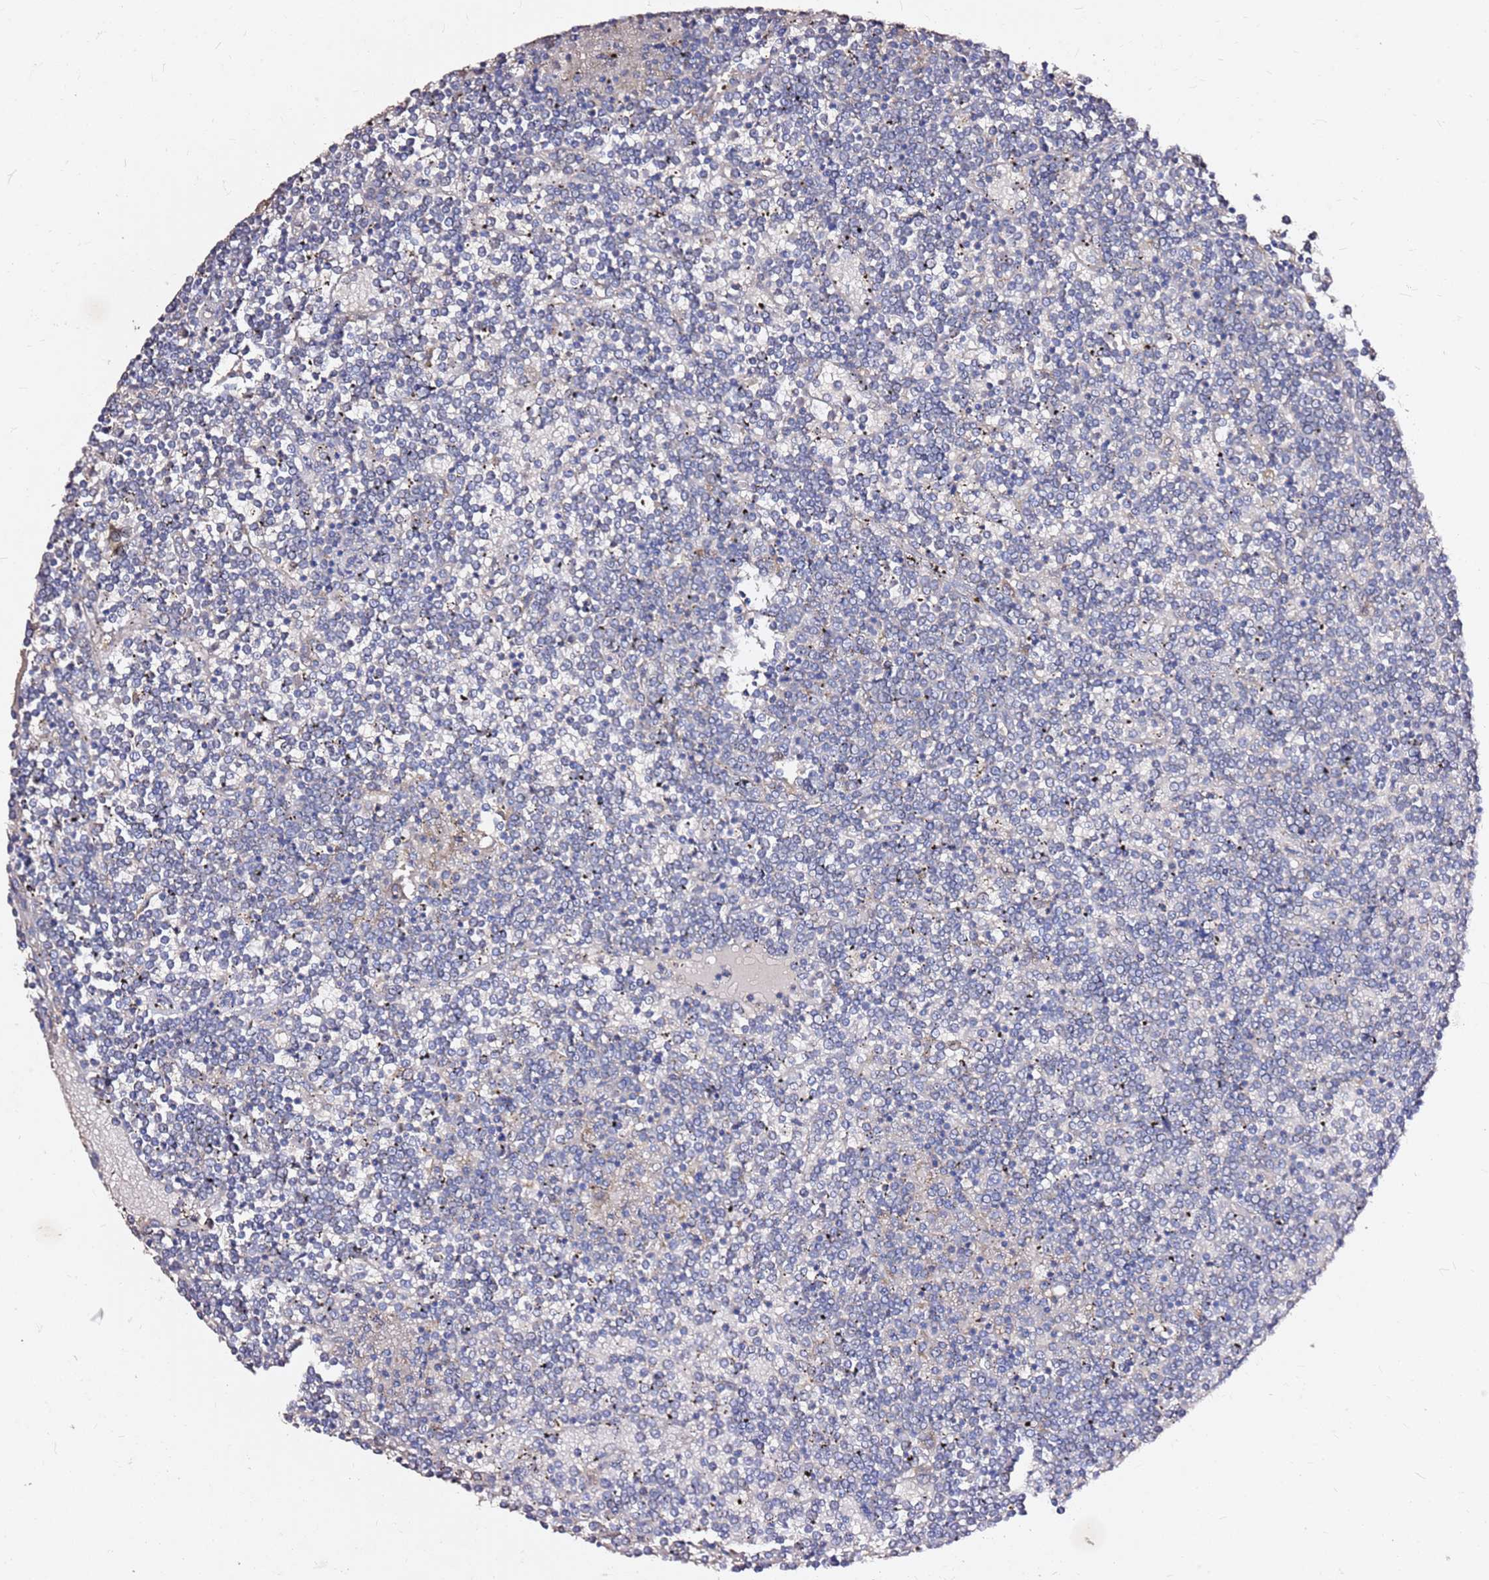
{"staining": {"intensity": "negative", "quantity": "none", "location": "none"}, "tissue": "lymphoma", "cell_type": "Tumor cells", "image_type": "cancer", "snomed": [{"axis": "morphology", "description": "Malignant lymphoma, non-Hodgkin's type, Low grade"}, {"axis": "topography", "description": "Spleen"}], "caption": "Protein analysis of malignant lymphoma, non-Hodgkin's type (low-grade) reveals no significant expression in tumor cells. Nuclei are stained in blue.", "gene": "EXD3", "patient": {"sex": "female", "age": 19}}